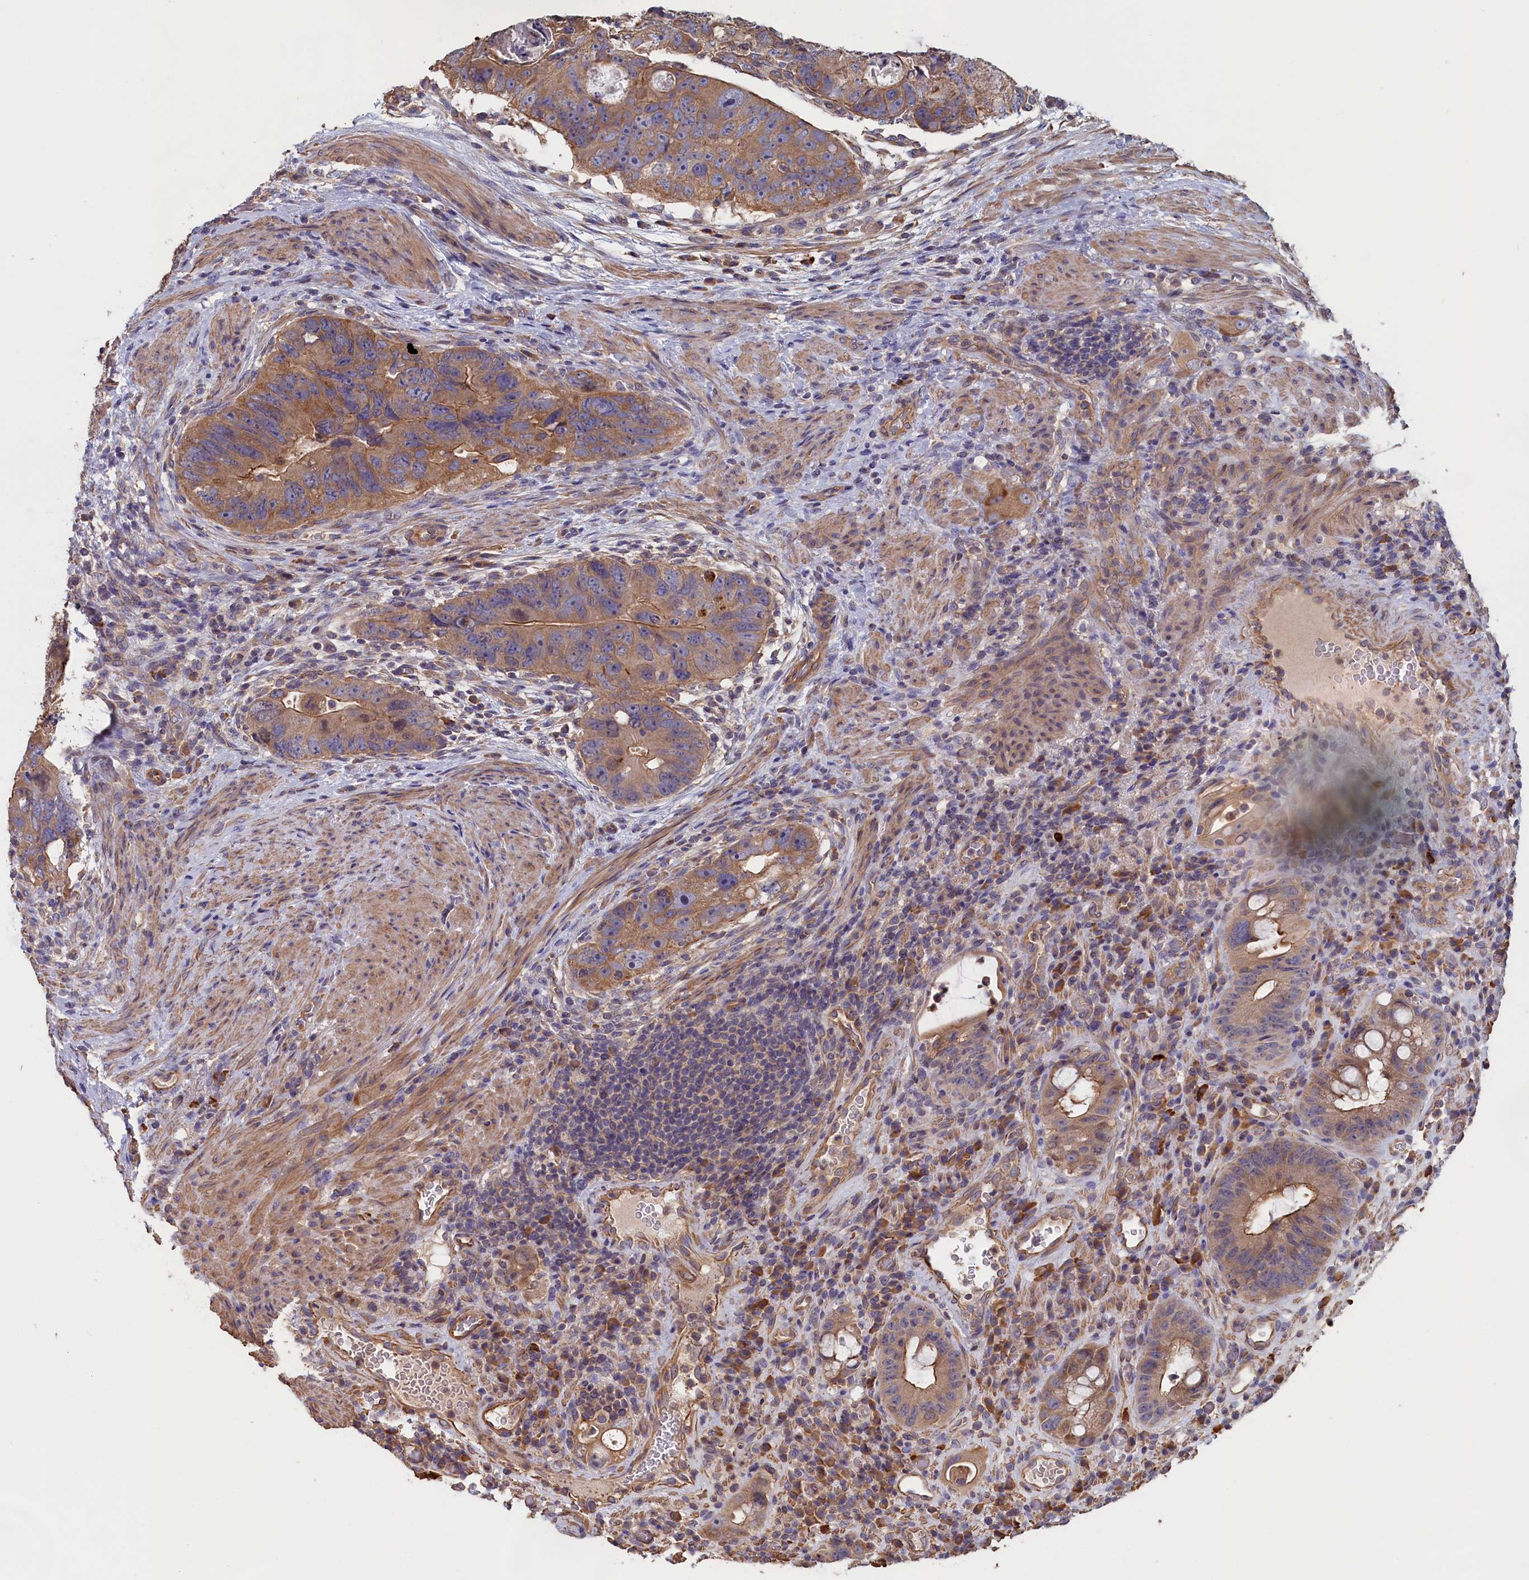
{"staining": {"intensity": "moderate", "quantity": ">75%", "location": "cytoplasmic/membranous"}, "tissue": "colorectal cancer", "cell_type": "Tumor cells", "image_type": "cancer", "snomed": [{"axis": "morphology", "description": "Adenocarcinoma, NOS"}, {"axis": "topography", "description": "Rectum"}], "caption": "Colorectal adenocarcinoma stained with DAB immunohistochemistry (IHC) demonstrates medium levels of moderate cytoplasmic/membranous expression in about >75% of tumor cells.", "gene": "ANKRD2", "patient": {"sex": "male", "age": 59}}